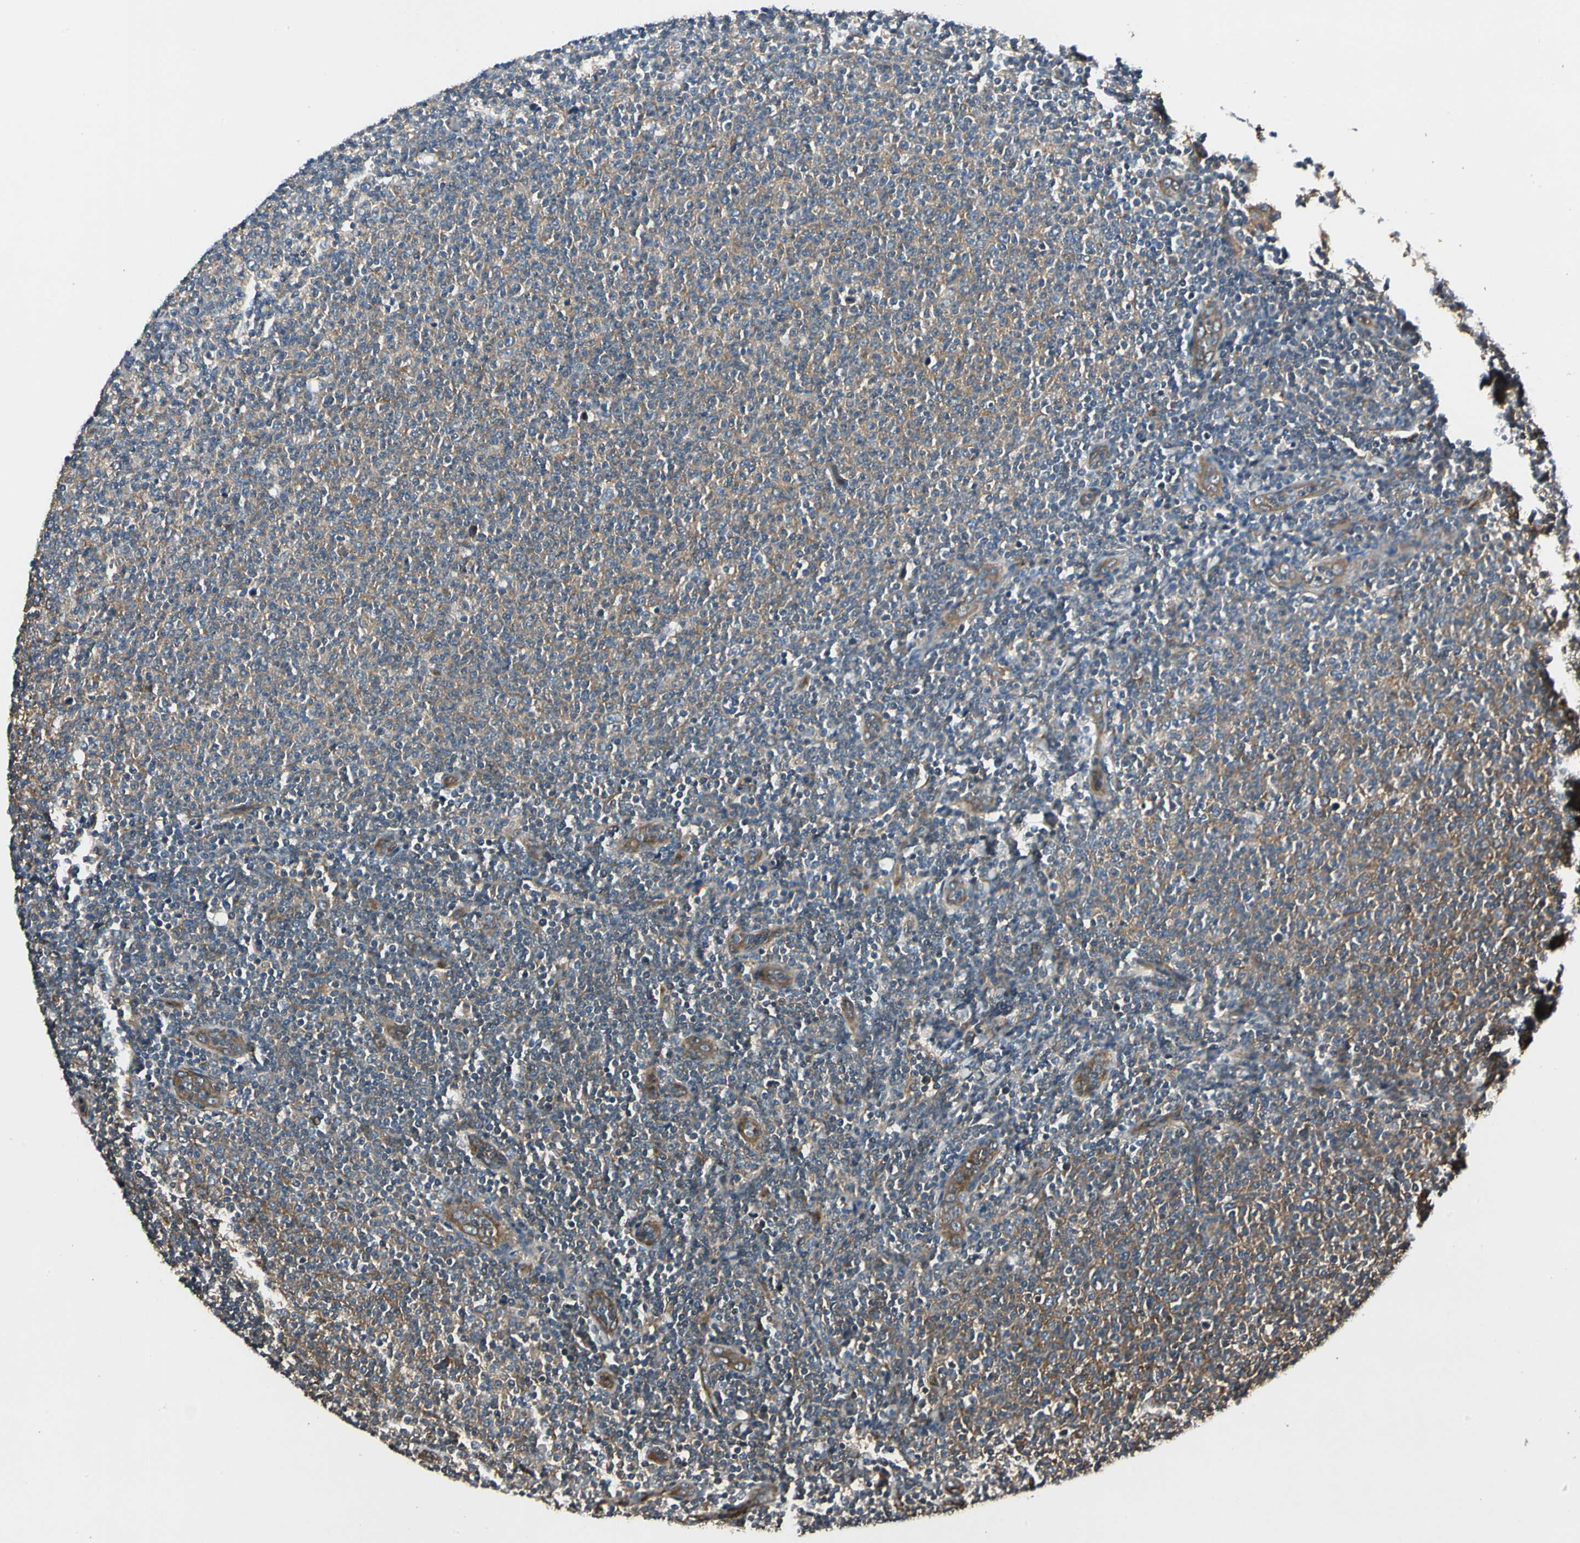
{"staining": {"intensity": "negative", "quantity": "none", "location": "none"}, "tissue": "lymphoma", "cell_type": "Tumor cells", "image_type": "cancer", "snomed": [{"axis": "morphology", "description": "Malignant lymphoma, non-Hodgkin's type, Low grade"}, {"axis": "topography", "description": "Lymph node"}], "caption": "The immunohistochemistry photomicrograph has no significant positivity in tumor cells of lymphoma tissue. (Brightfield microscopy of DAB immunohistochemistry (IHC) at high magnification).", "gene": "ROCK2", "patient": {"sex": "male", "age": 66}}